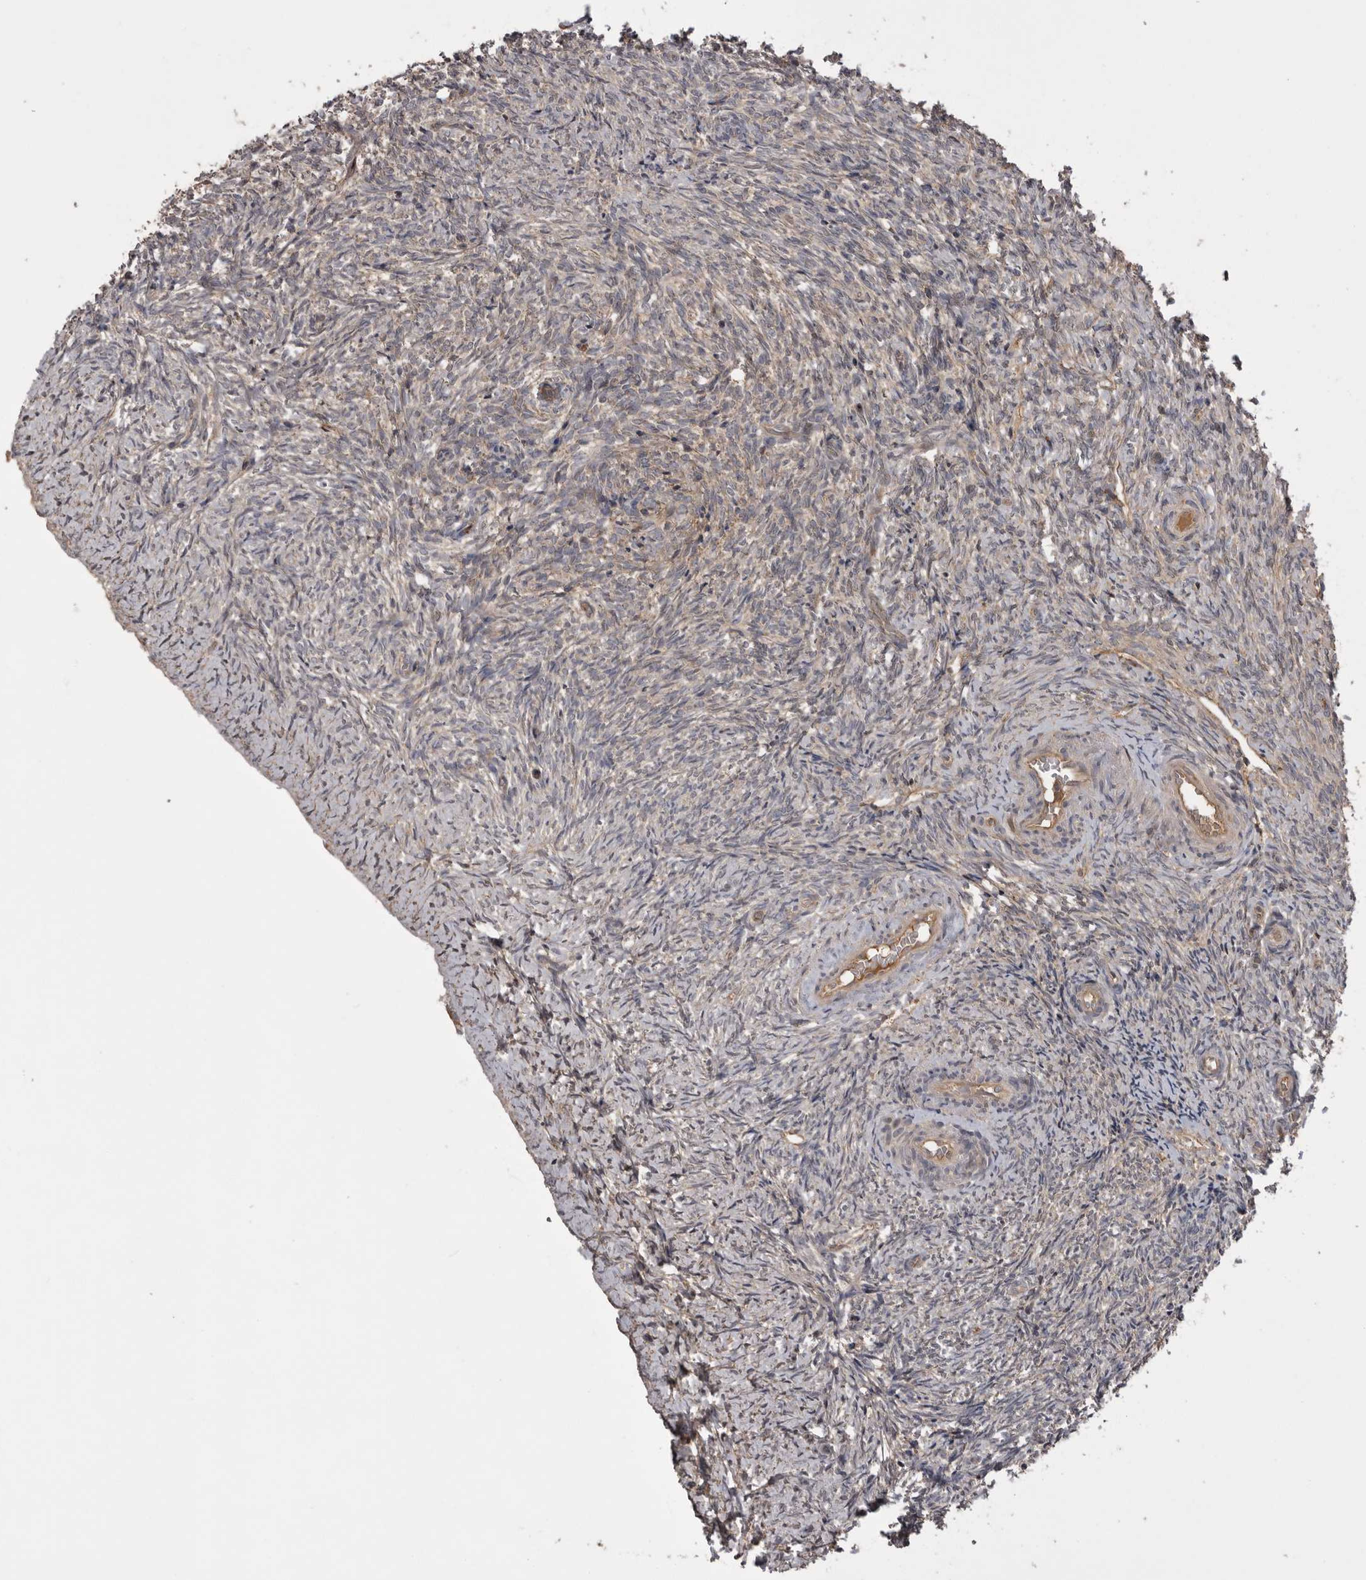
{"staining": {"intensity": "moderate", "quantity": ">75%", "location": "cytoplasmic/membranous"}, "tissue": "ovary", "cell_type": "Follicle cells", "image_type": "normal", "snomed": [{"axis": "morphology", "description": "Normal tissue, NOS"}, {"axis": "topography", "description": "Ovary"}], "caption": "IHC of unremarkable human ovary shows medium levels of moderate cytoplasmic/membranous staining in approximately >75% of follicle cells.", "gene": "RAB3GAP2", "patient": {"sex": "female", "age": 41}}